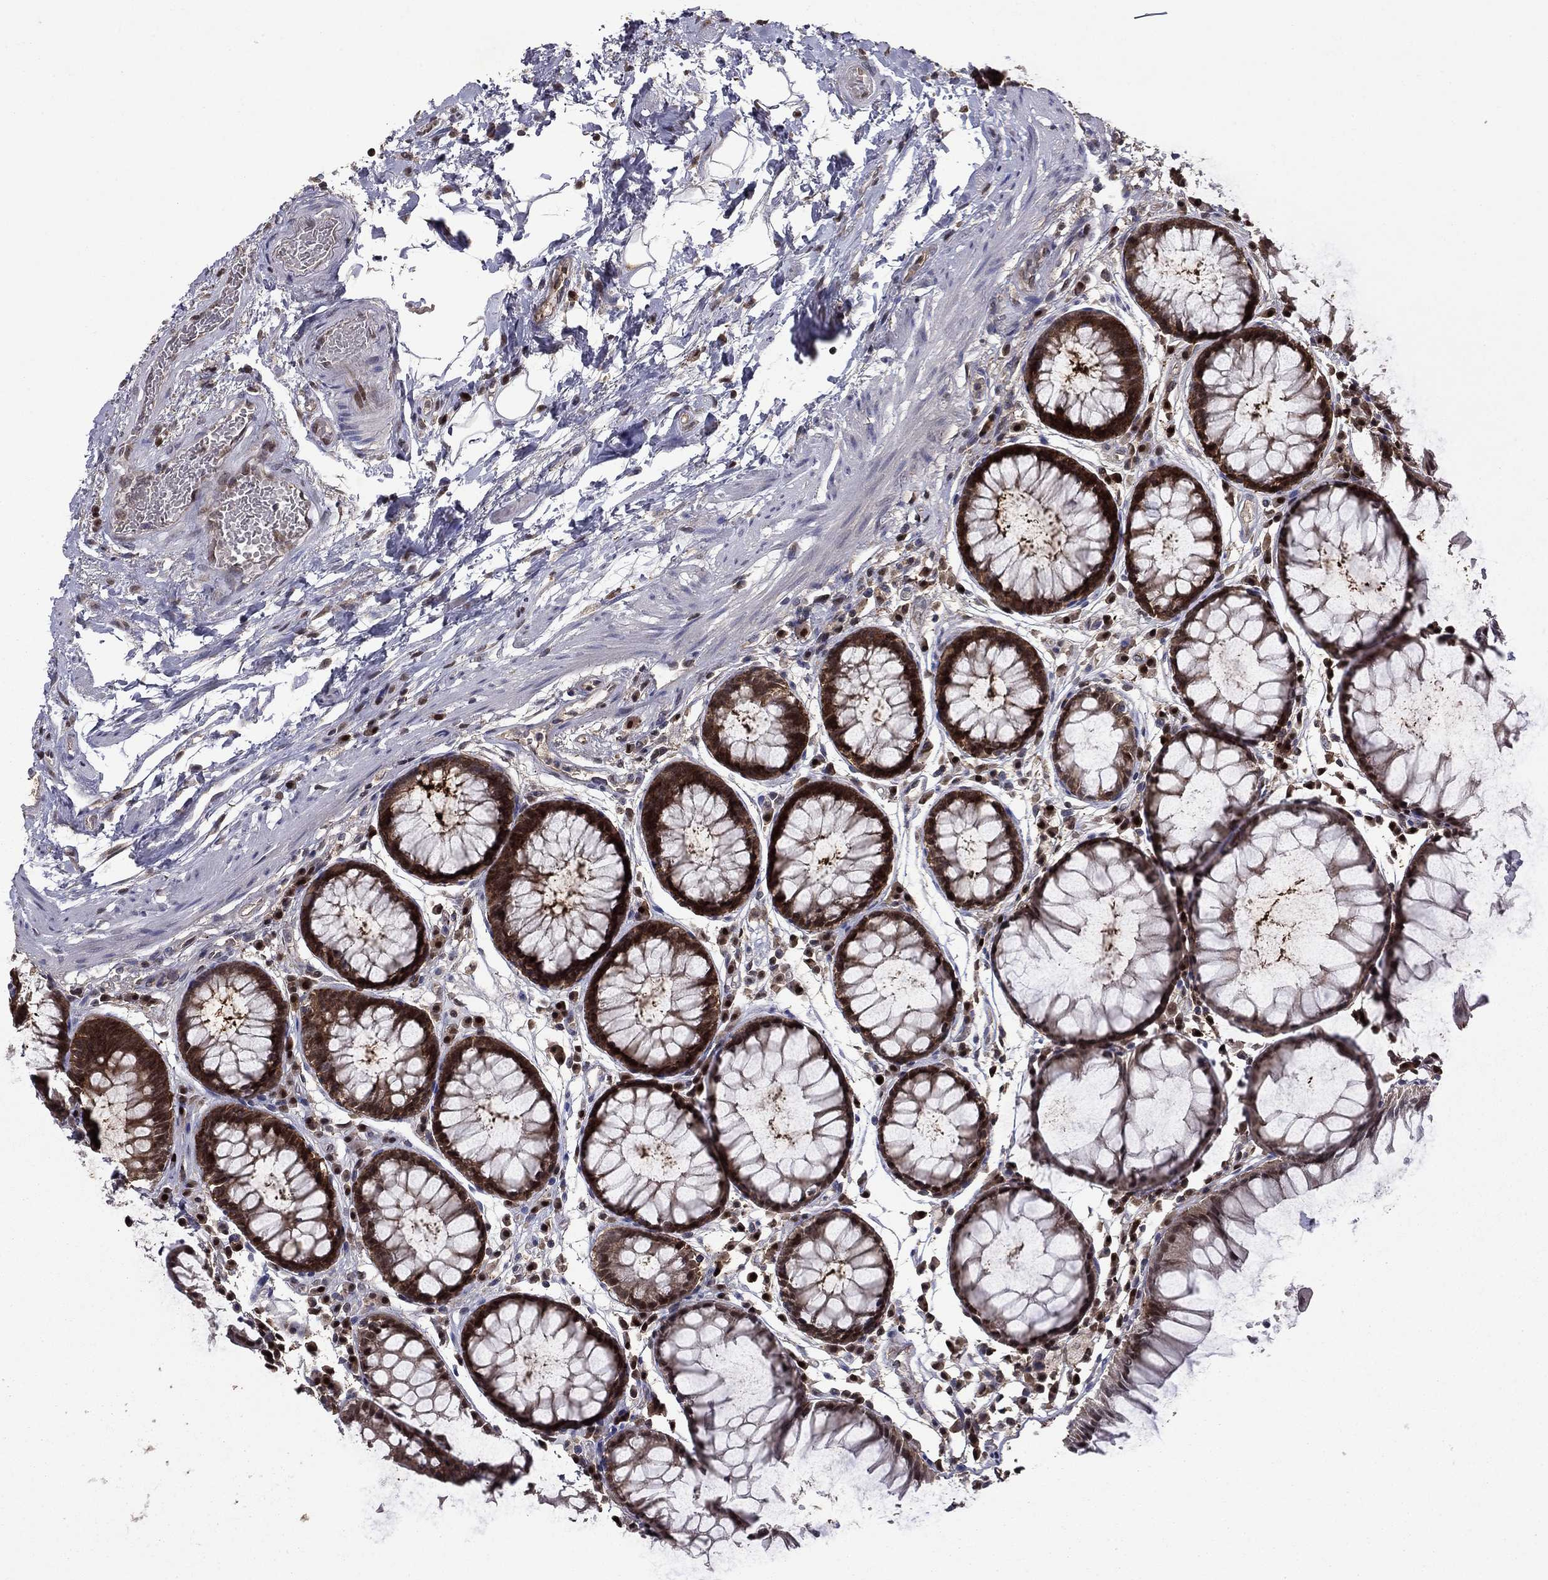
{"staining": {"intensity": "strong", "quantity": "25%-75%", "location": "cytoplasmic/membranous"}, "tissue": "rectum", "cell_type": "Glandular cells", "image_type": "normal", "snomed": [{"axis": "morphology", "description": "Normal tissue, NOS"}, {"axis": "topography", "description": "Rectum"}], "caption": "IHC of benign rectum exhibits high levels of strong cytoplasmic/membranous expression in about 25%-75% of glandular cells.", "gene": "APPBP2", "patient": {"sex": "female", "age": 68}}